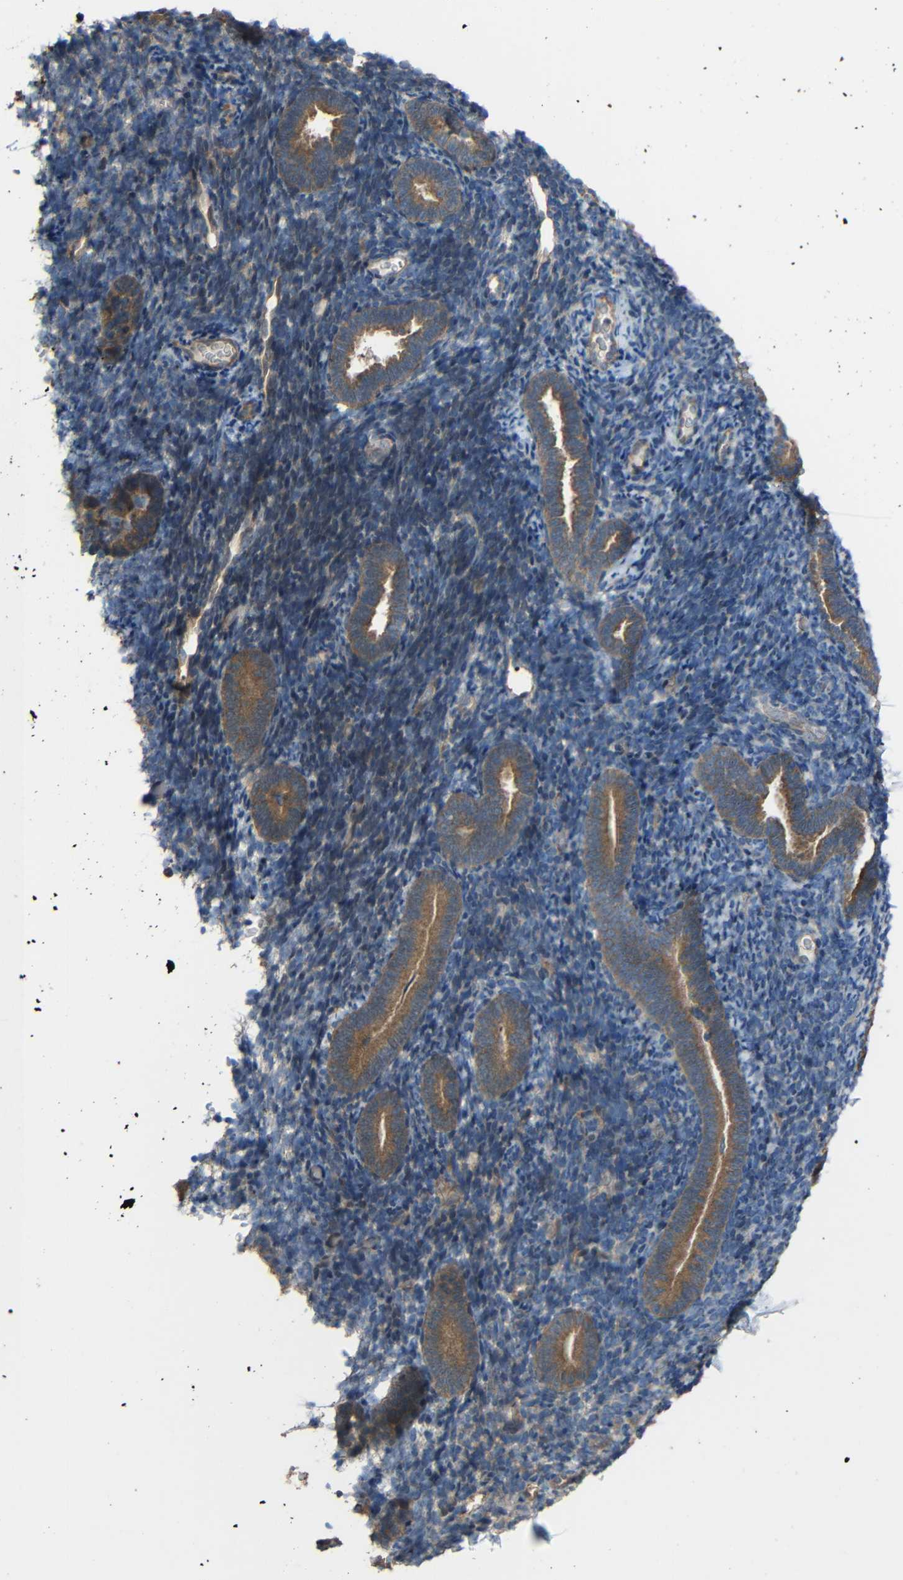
{"staining": {"intensity": "negative", "quantity": "none", "location": "none"}, "tissue": "endometrium", "cell_type": "Cells in endometrial stroma", "image_type": "normal", "snomed": [{"axis": "morphology", "description": "Normal tissue, NOS"}, {"axis": "topography", "description": "Endometrium"}], "caption": "Immunohistochemistry micrograph of normal endometrium: endometrium stained with DAB (3,3'-diaminobenzidine) shows no significant protein staining in cells in endometrial stroma. Brightfield microscopy of immunohistochemistry stained with DAB (brown) and hematoxylin (blue), captured at high magnification.", "gene": "CHST9", "patient": {"sex": "female", "age": 51}}